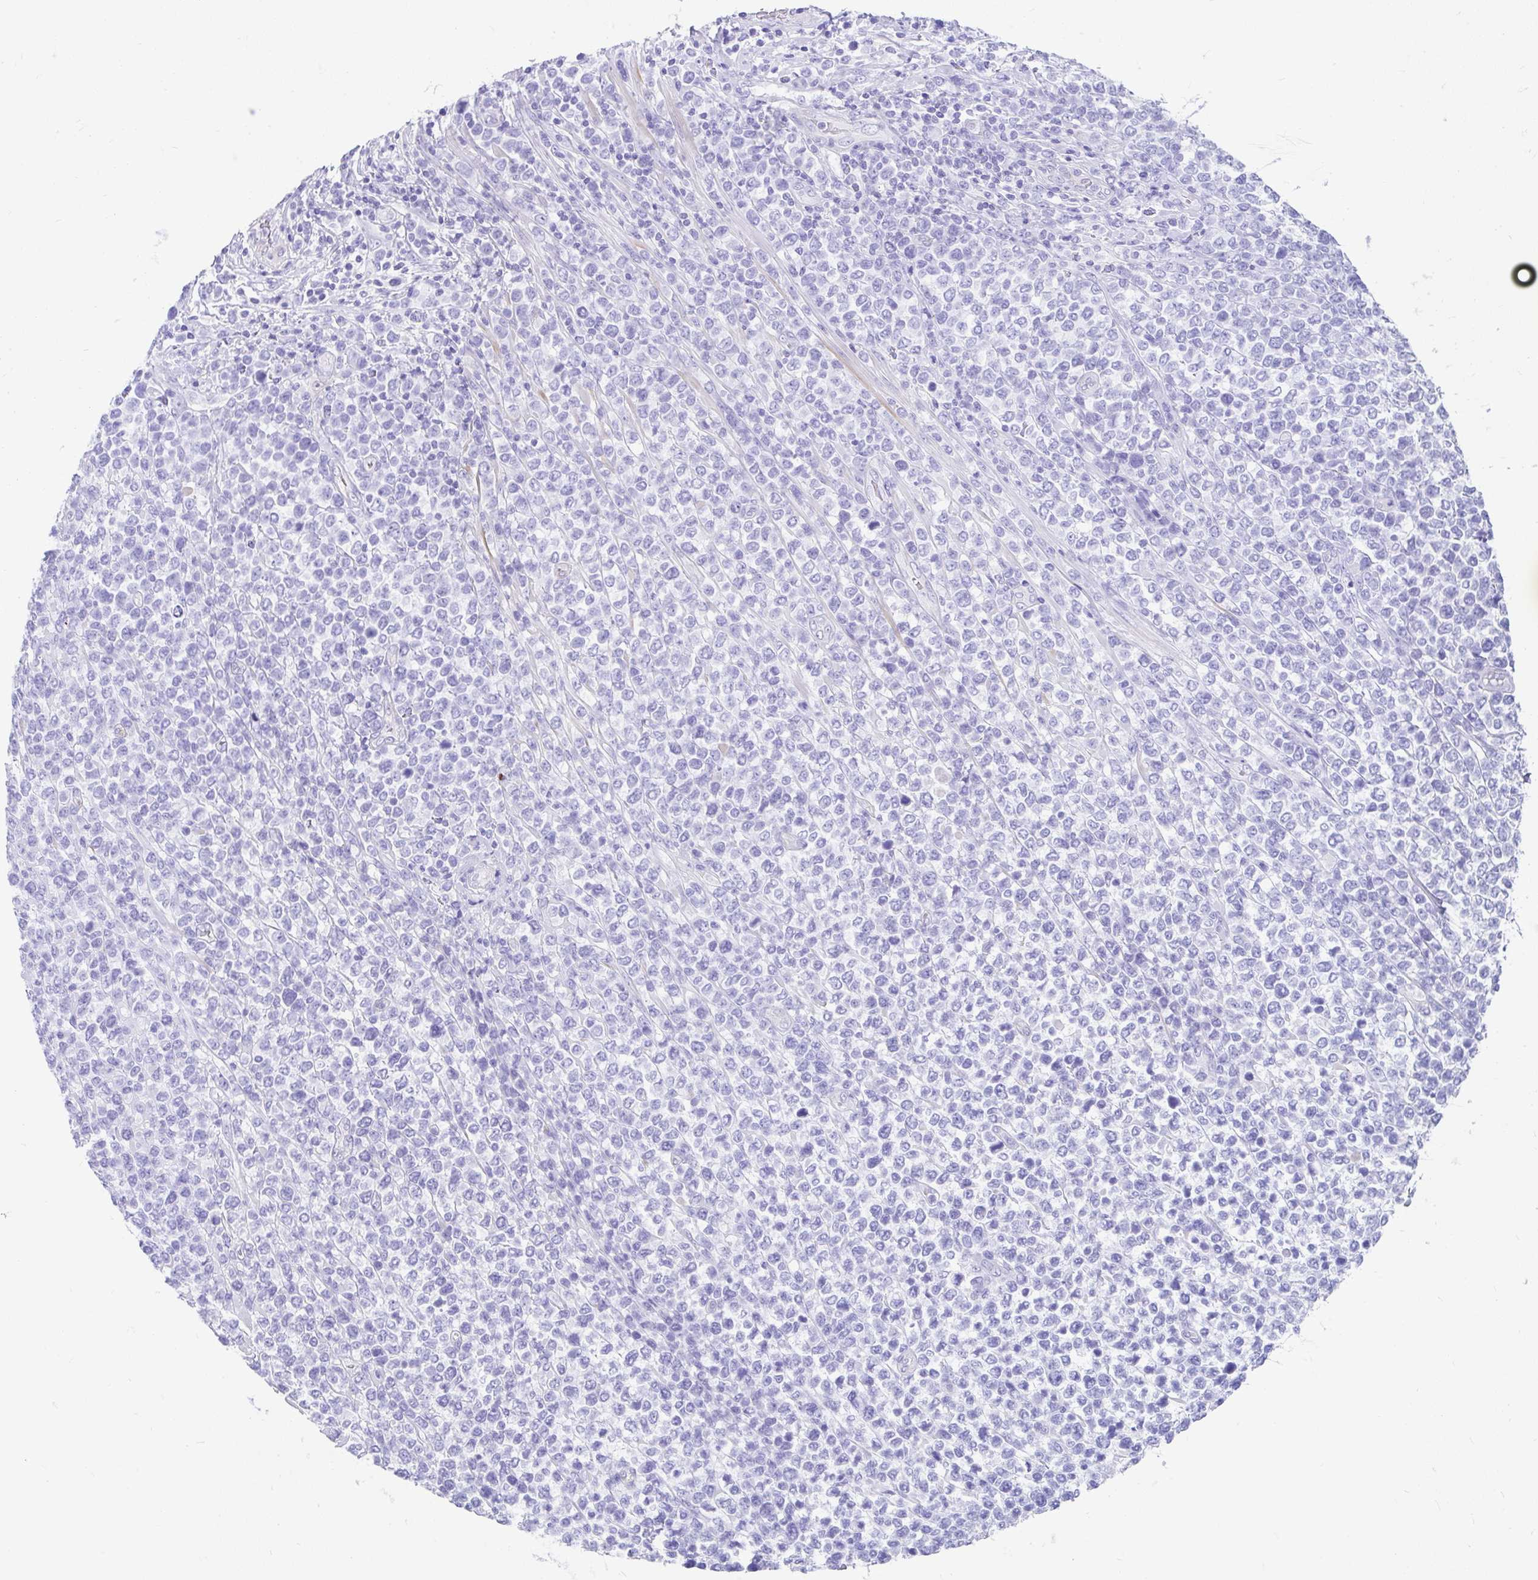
{"staining": {"intensity": "negative", "quantity": "none", "location": "none"}, "tissue": "lymphoma", "cell_type": "Tumor cells", "image_type": "cancer", "snomed": [{"axis": "morphology", "description": "Malignant lymphoma, non-Hodgkin's type, High grade"}, {"axis": "topography", "description": "Soft tissue"}], "caption": "Lymphoma was stained to show a protein in brown. There is no significant positivity in tumor cells.", "gene": "FAM107A", "patient": {"sex": "female", "age": 56}}